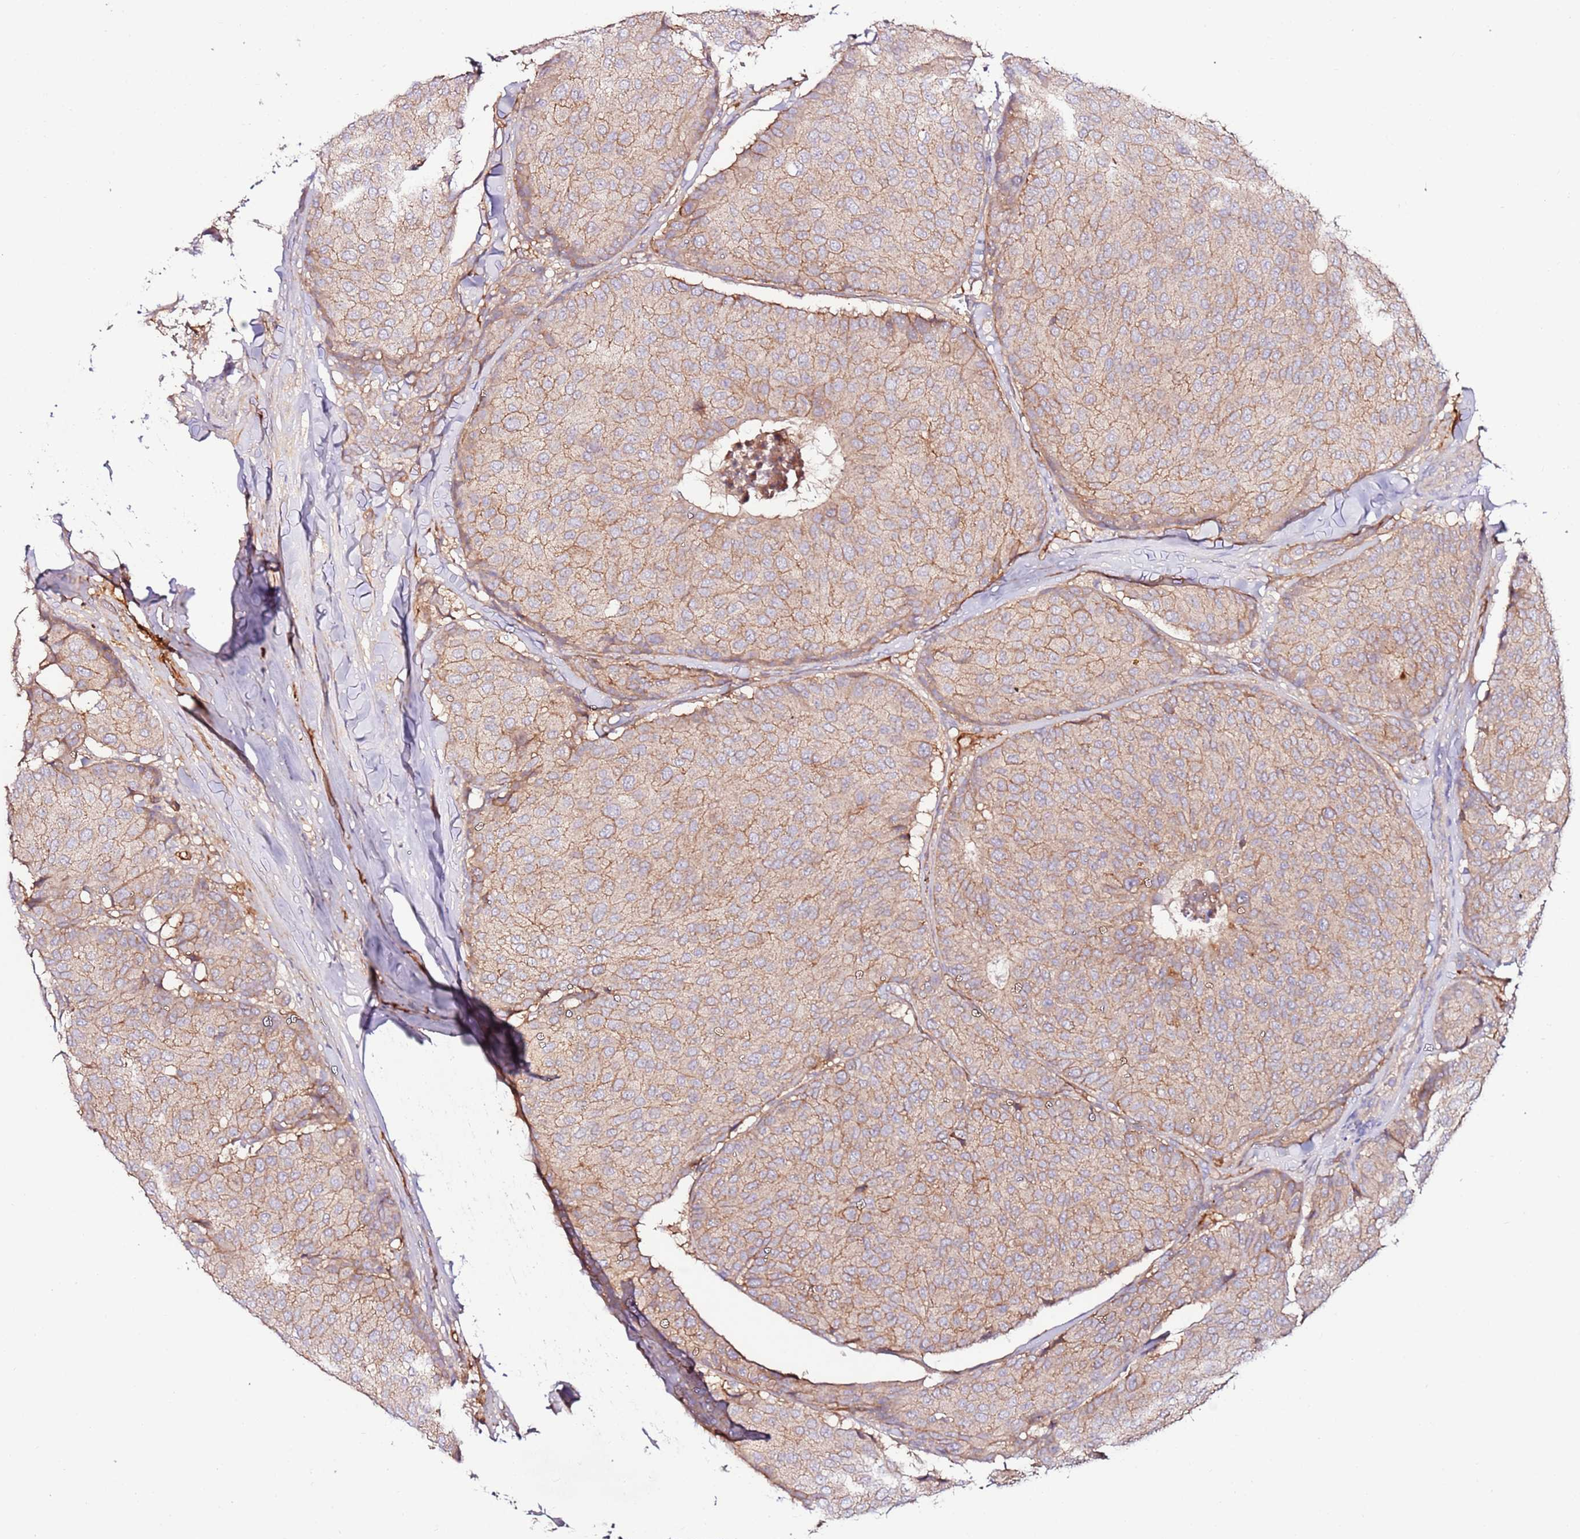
{"staining": {"intensity": "weak", "quantity": ">75%", "location": "cytoplasmic/membranous"}, "tissue": "breast cancer", "cell_type": "Tumor cells", "image_type": "cancer", "snomed": [{"axis": "morphology", "description": "Duct carcinoma"}, {"axis": "topography", "description": "Breast"}], "caption": "This image exhibits immunohistochemistry (IHC) staining of human infiltrating ductal carcinoma (breast), with low weak cytoplasmic/membranous staining in approximately >75% of tumor cells.", "gene": "FLVCR1", "patient": {"sex": "female", "age": 75}}